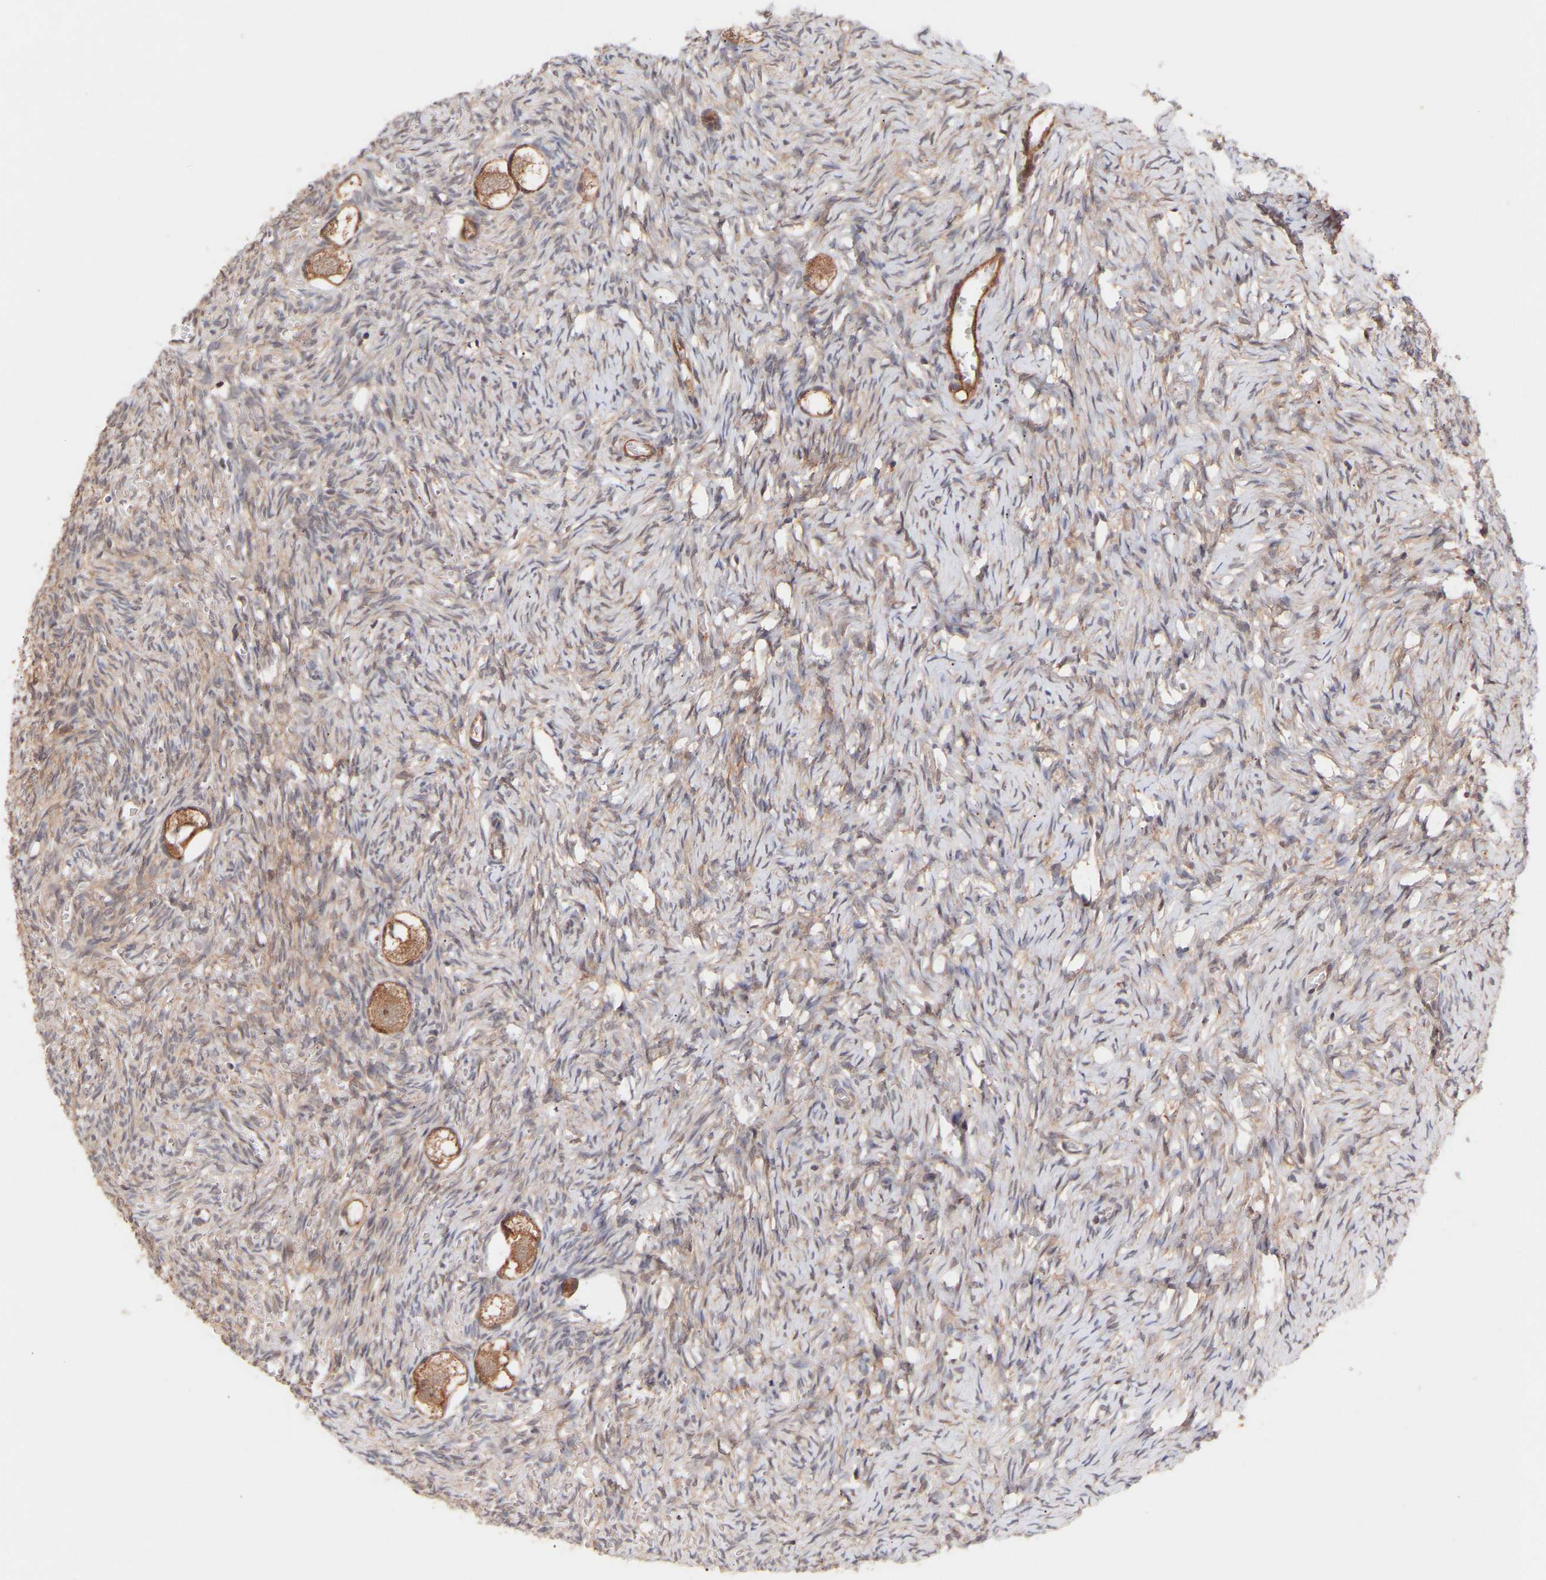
{"staining": {"intensity": "moderate", "quantity": ">75%", "location": "cytoplasmic/membranous"}, "tissue": "ovary", "cell_type": "Follicle cells", "image_type": "normal", "snomed": [{"axis": "morphology", "description": "Normal tissue, NOS"}, {"axis": "topography", "description": "Ovary"}], "caption": "This micrograph reveals immunohistochemistry (IHC) staining of normal human ovary, with medium moderate cytoplasmic/membranous positivity in approximately >75% of follicle cells.", "gene": "PDLIM5", "patient": {"sex": "female", "age": 27}}